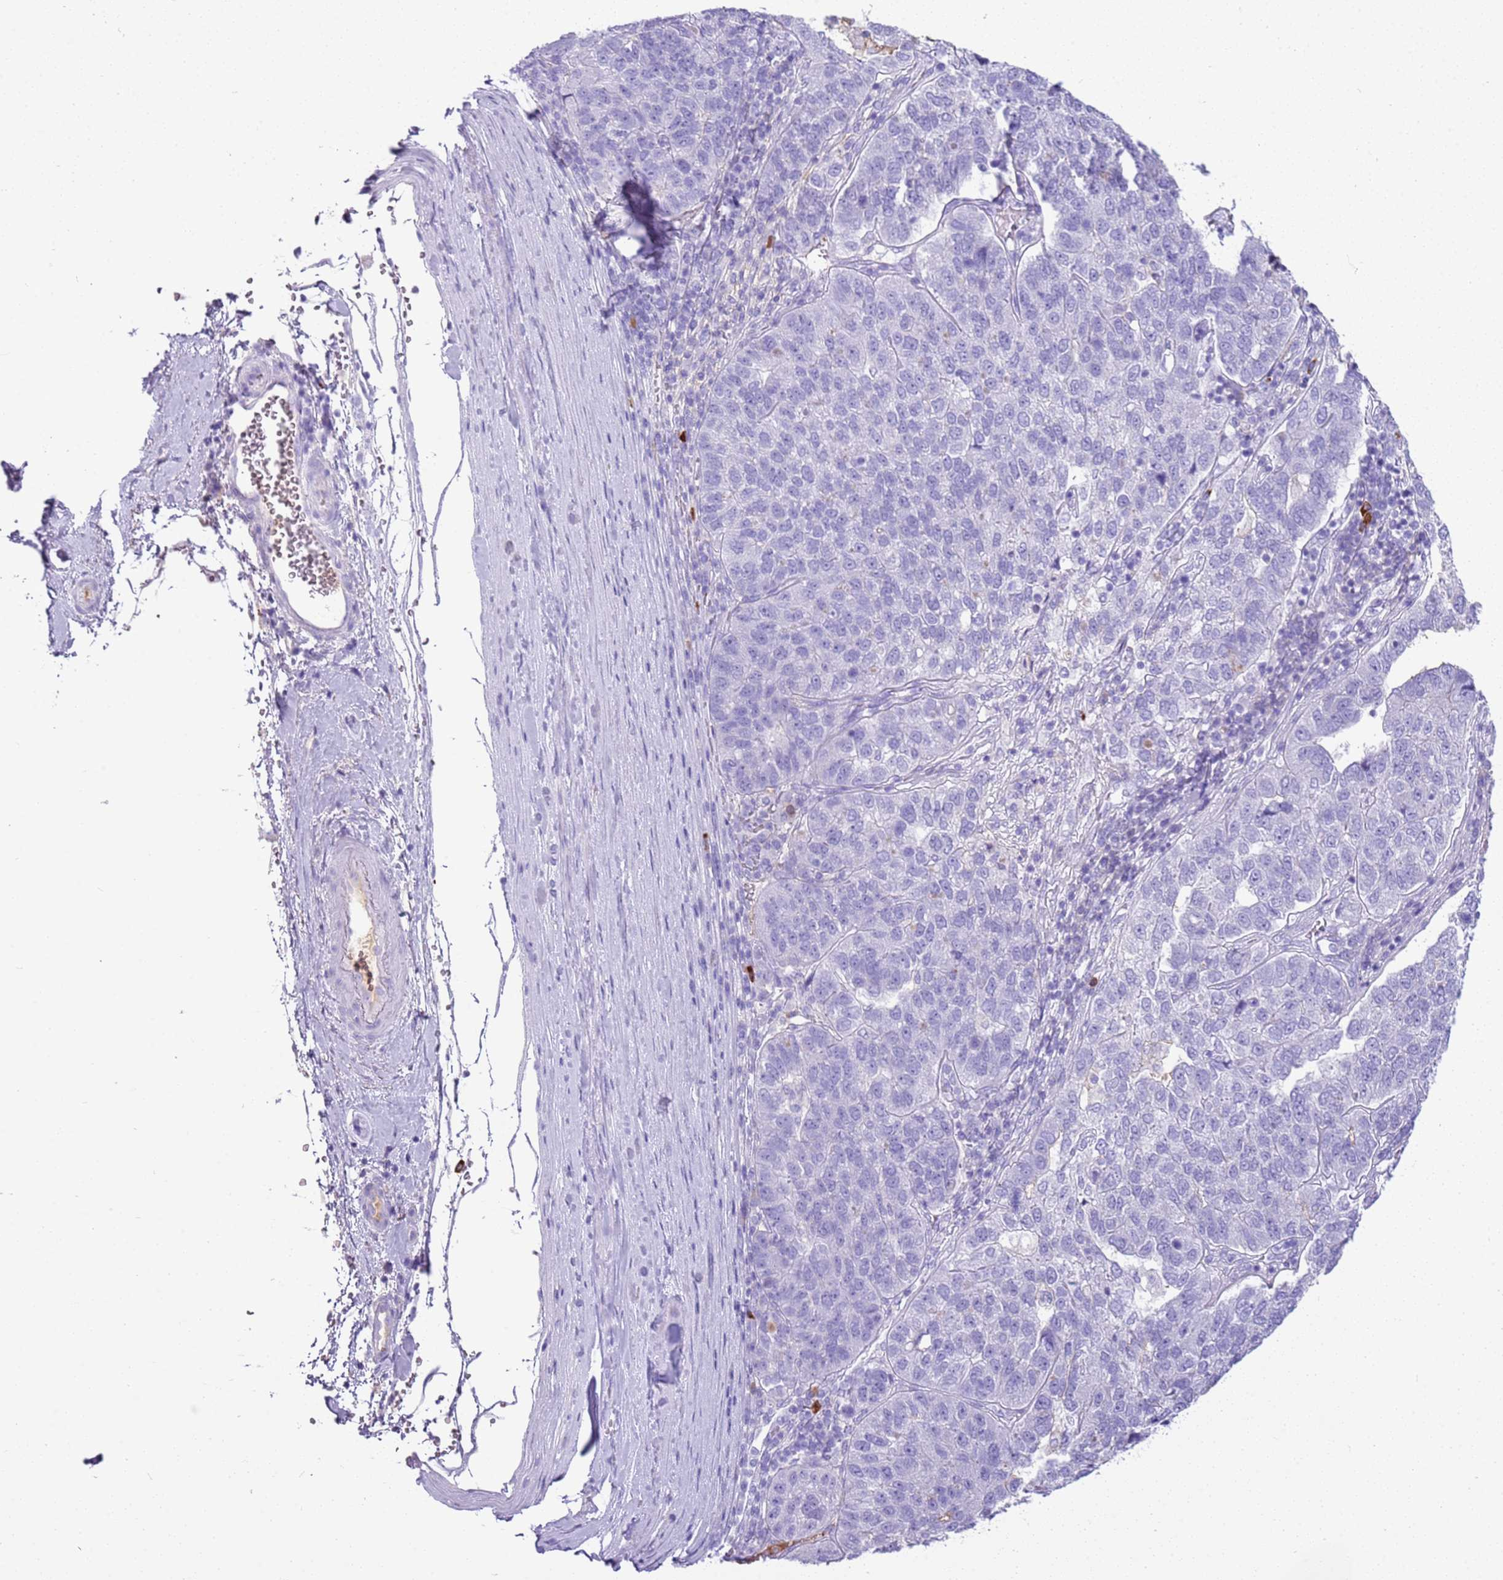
{"staining": {"intensity": "negative", "quantity": "none", "location": "none"}, "tissue": "pancreatic cancer", "cell_type": "Tumor cells", "image_type": "cancer", "snomed": [{"axis": "morphology", "description": "Adenocarcinoma, NOS"}, {"axis": "topography", "description": "Pancreas"}], "caption": "IHC photomicrograph of adenocarcinoma (pancreatic) stained for a protein (brown), which shows no positivity in tumor cells.", "gene": "IGKV3D-11", "patient": {"sex": "female", "age": 61}}